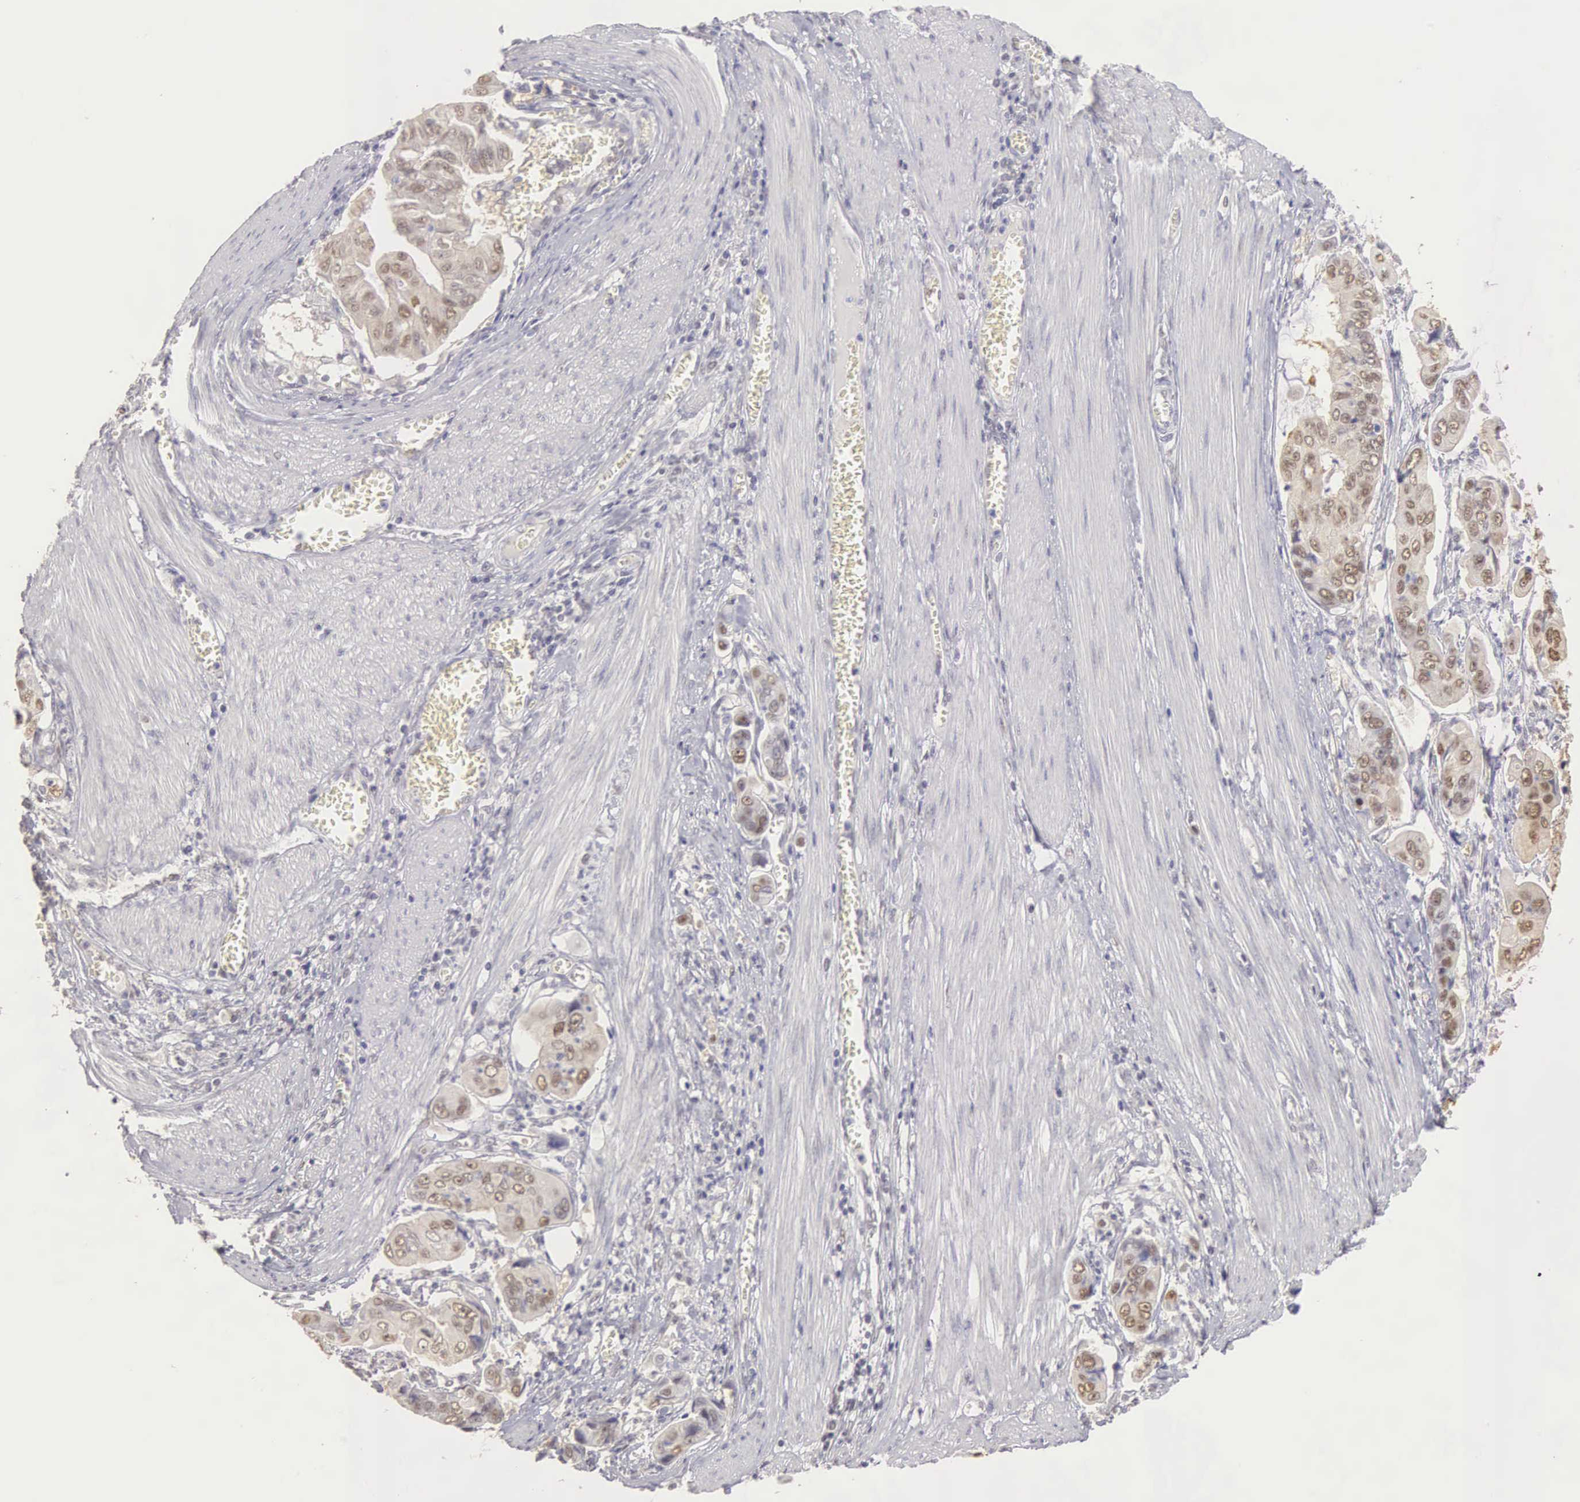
{"staining": {"intensity": "weak", "quantity": "25%-75%", "location": "nuclear"}, "tissue": "stomach cancer", "cell_type": "Tumor cells", "image_type": "cancer", "snomed": [{"axis": "morphology", "description": "Adenocarcinoma, NOS"}, {"axis": "topography", "description": "Stomach, upper"}], "caption": "IHC image of stomach adenocarcinoma stained for a protein (brown), which demonstrates low levels of weak nuclear staining in about 25%-75% of tumor cells.", "gene": "UBA1", "patient": {"sex": "male", "age": 80}}